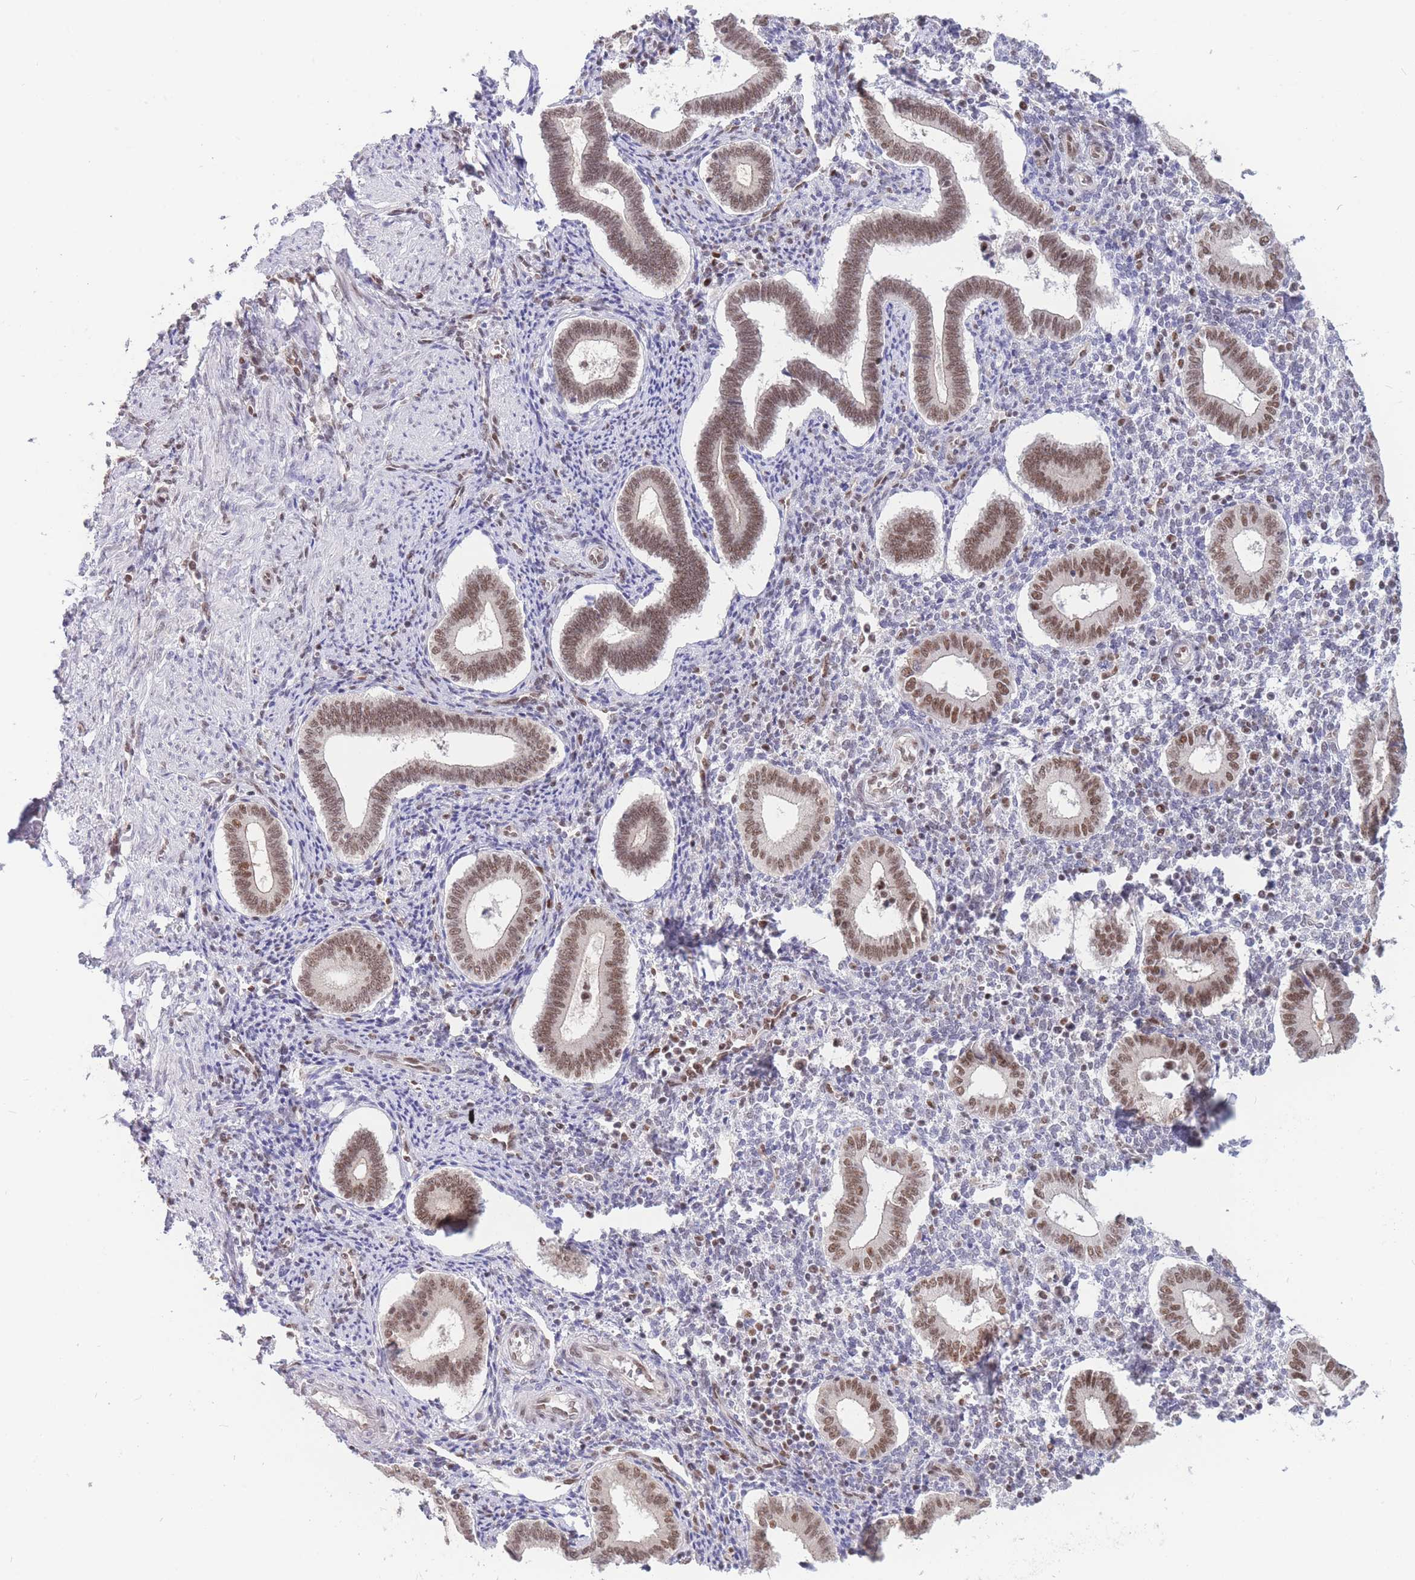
{"staining": {"intensity": "moderate", "quantity": "25%-75%", "location": "nuclear"}, "tissue": "endometrium", "cell_type": "Cells in endometrial stroma", "image_type": "normal", "snomed": [{"axis": "morphology", "description": "Normal tissue, NOS"}, {"axis": "topography", "description": "Endometrium"}], "caption": "Endometrium stained with DAB IHC demonstrates medium levels of moderate nuclear positivity in approximately 25%-75% of cells in endometrial stroma.", "gene": "SMAD9", "patient": {"sex": "female", "age": 44}}